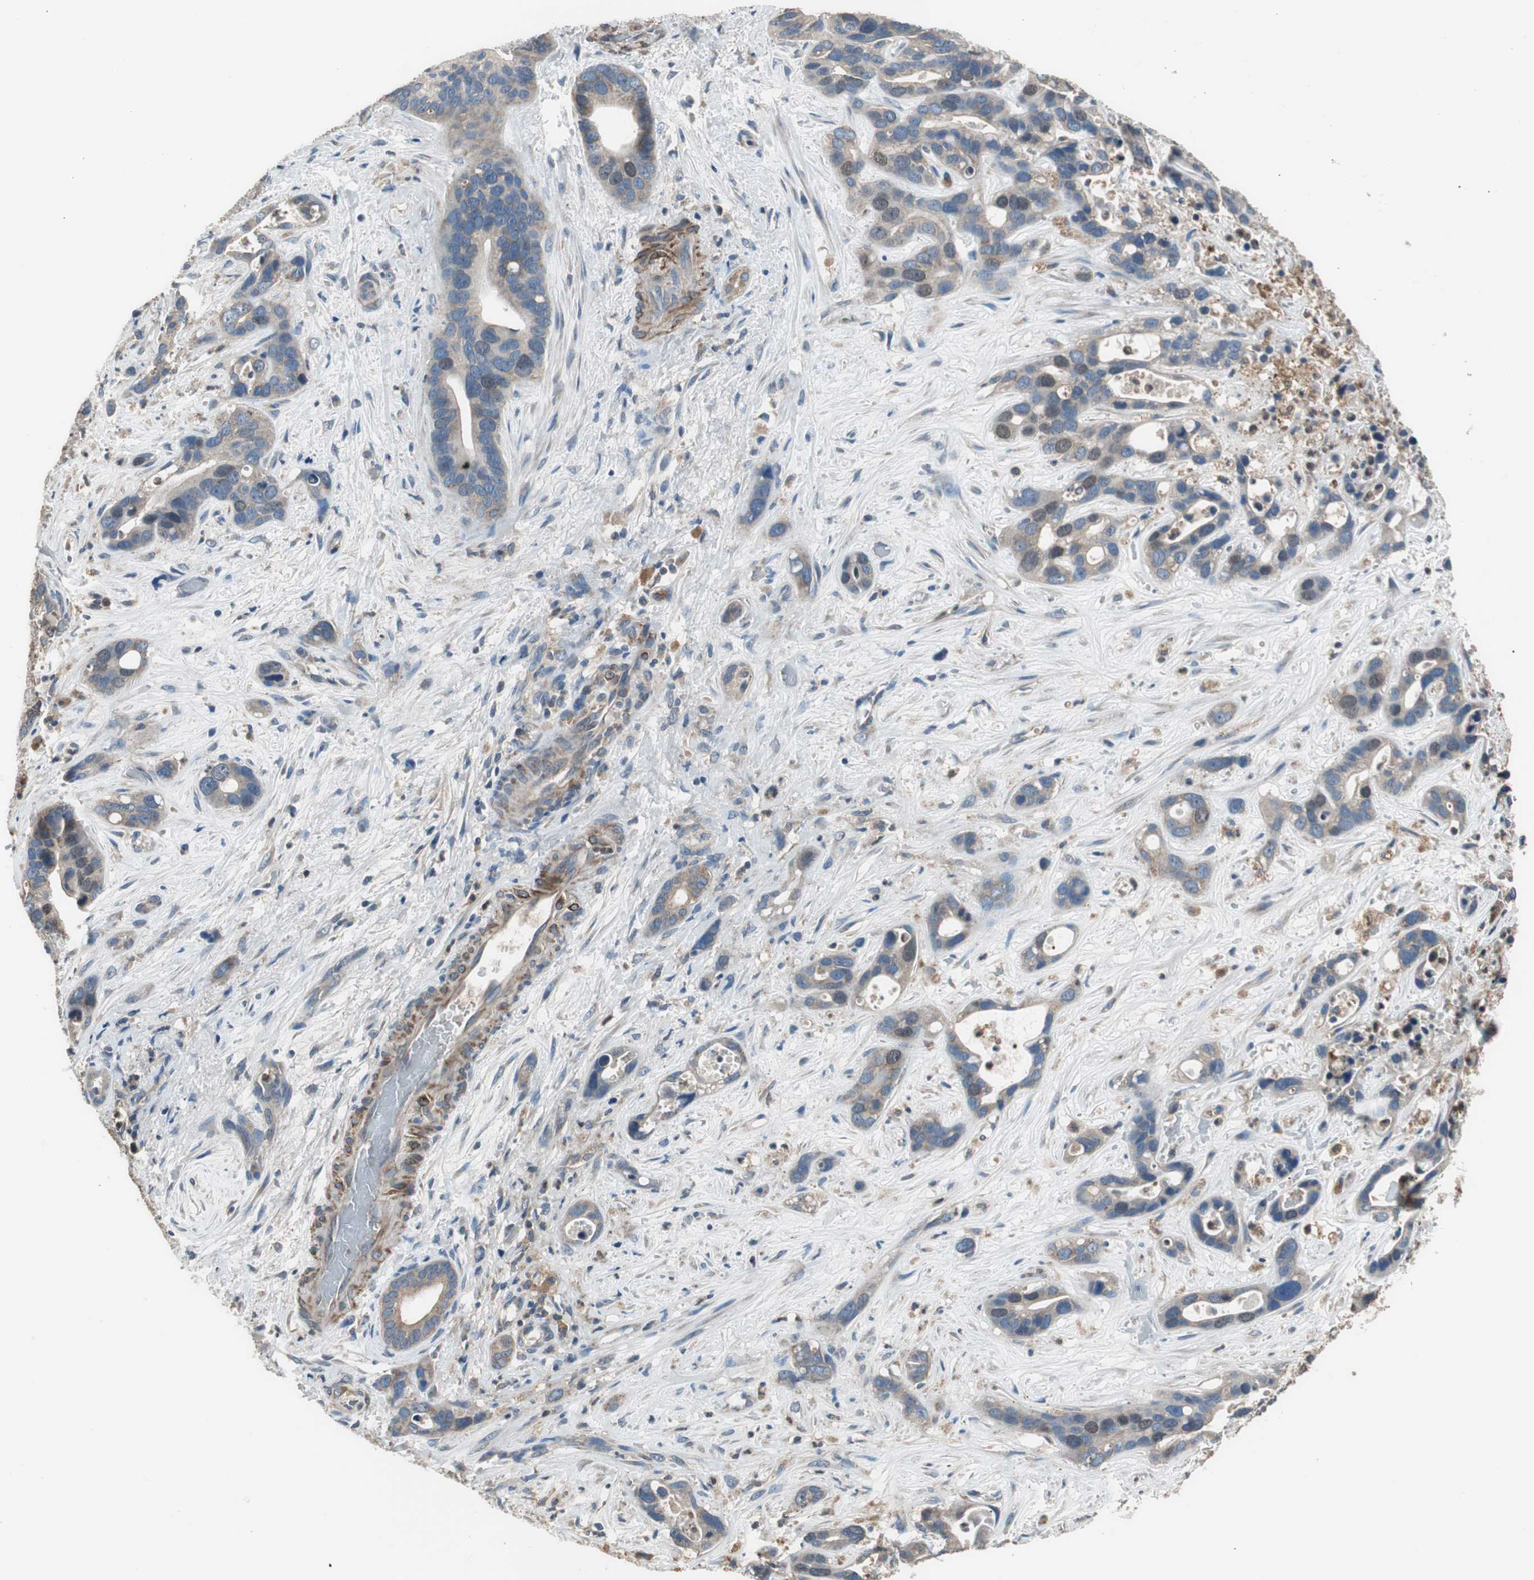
{"staining": {"intensity": "moderate", "quantity": "25%-75%", "location": "cytoplasmic/membranous,nuclear"}, "tissue": "liver cancer", "cell_type": "Tumor cells", "image_type": "cancer", "snomed": [{"axis": "morphology", "description": "Cholangiocarcinoma"}, {"axis": "topography", "description": "Liver"}], "caption": "Protein expression analysis of human liver cancer (cholangiocarcinoma) reveals moderate cytoplasmic/membranous and nuclear staining in about 25%-75% of tumor cells.", "gene": "PI4KB", "patient": {"sex": "female", "age": 65}}